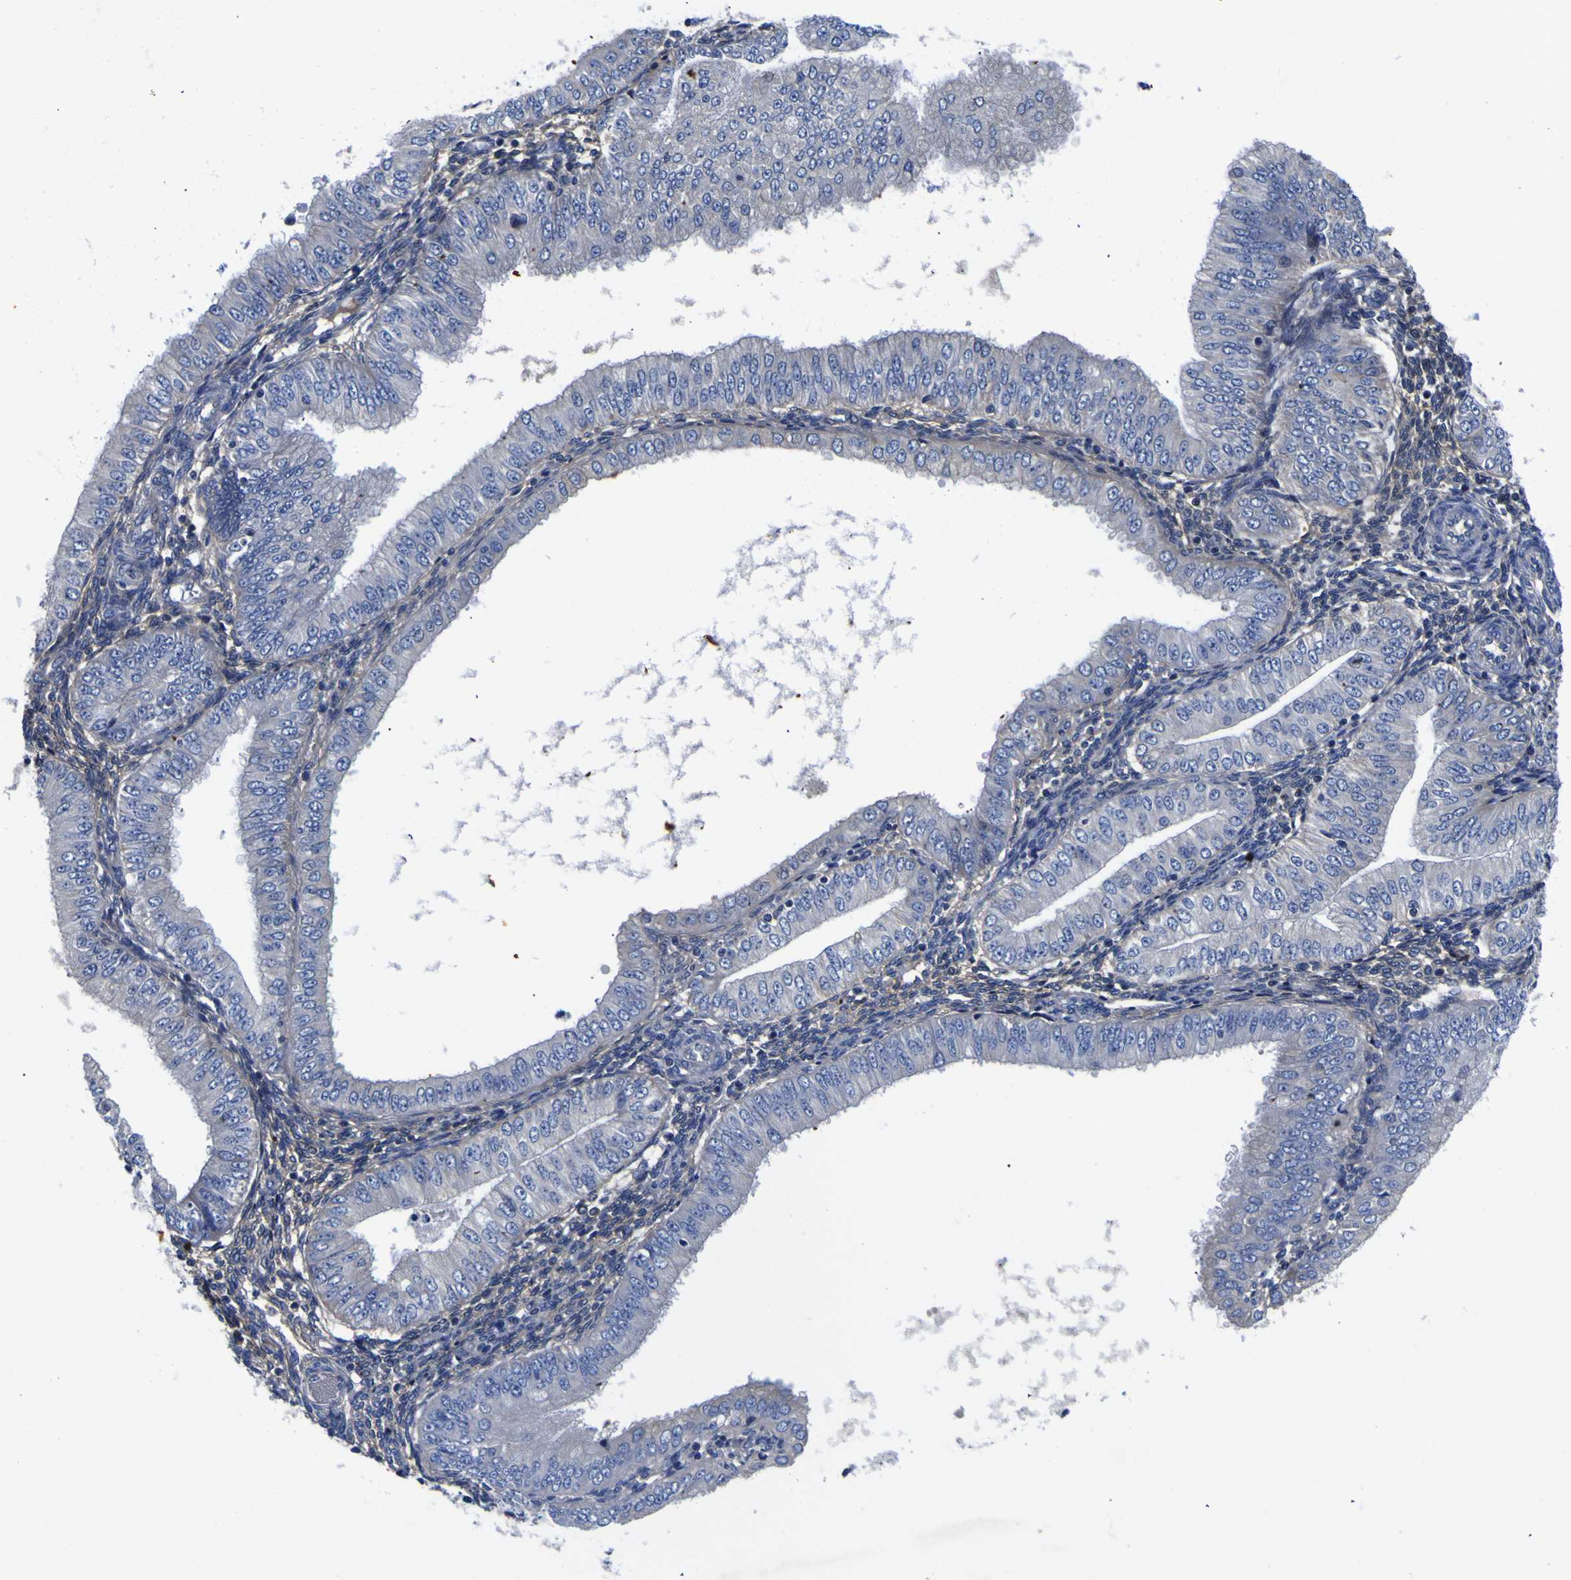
{"staining": {"intensity": "negative", "quantity": "none", "location": "none"}, "tissue": "endometrial cancer", "cell_type": "Tumor cells", "image_type": "cancer", "snomed": [{"axis": "morphology", "description": "Normal tissue, NOS"}, {"axis": "morphology", "description": "Adenocarcinoma, NOS"}, {"axis": "topography", "description": "Endometrium"}], "caption": "There is no significant expression in tumor cells of endometrial cancer (adenocarcinoma).", "gene": "VASN", "patient": {"sex": "female", "age": 53}}